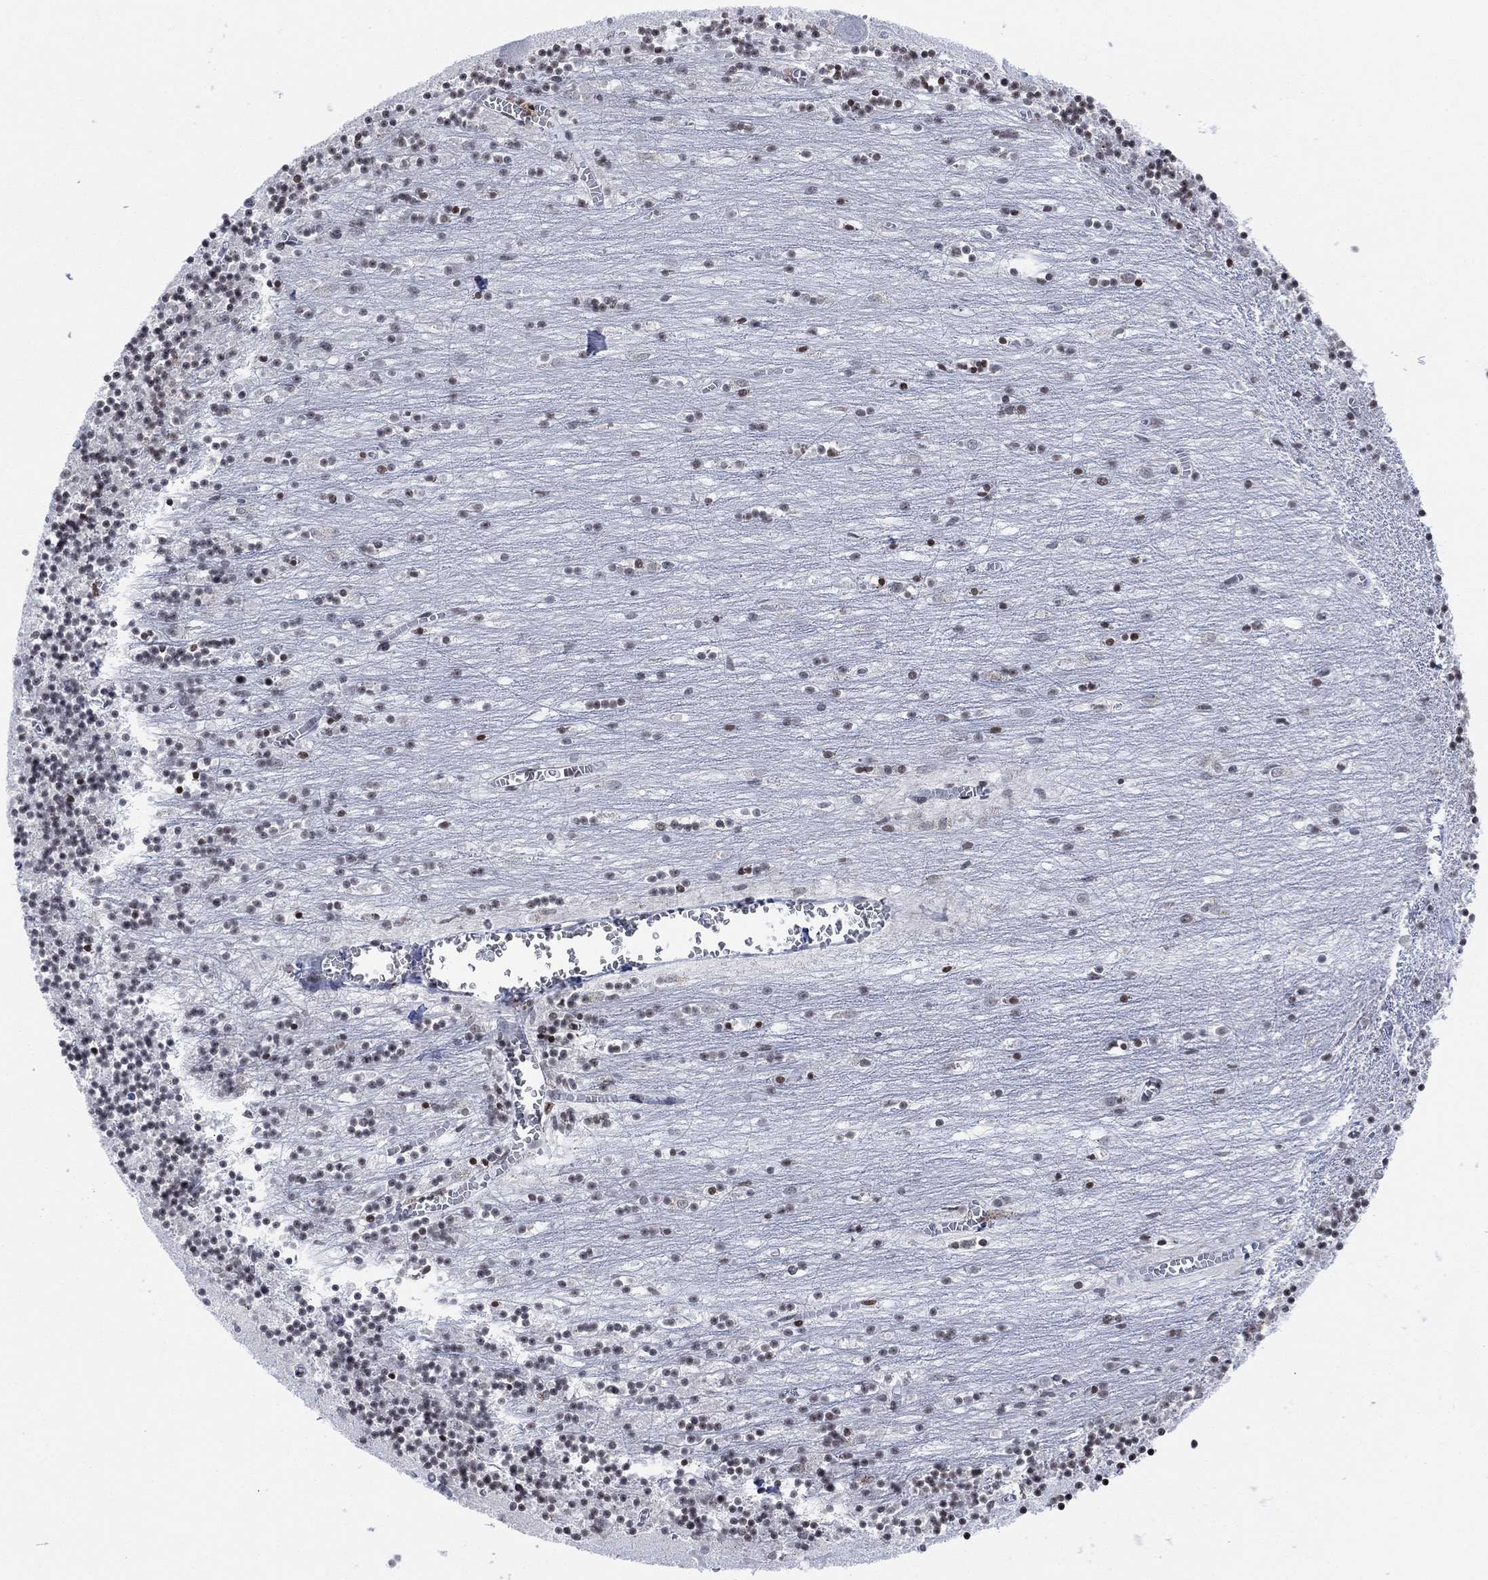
{"staining": {"intensity": "weak", "quantity": "25%-75%", "location": "nuclear"}, "tissue": "cerebellum", "cell_type": "Cells in granular layer", "image_type": "normal", "snomed": [{"axis": "morphology", "description": "Normal tissue, NOS"}, {"axis": "topography", "description": "Cerebellum"}], "caption": "An image of cerebellum stained for a protein demonstrates weak nuclear brown staining in cells in granular layer. Nuclei are stained in blue.", "gene": "ABHD14A", "patient": {"sex": "female", "age": 64}}